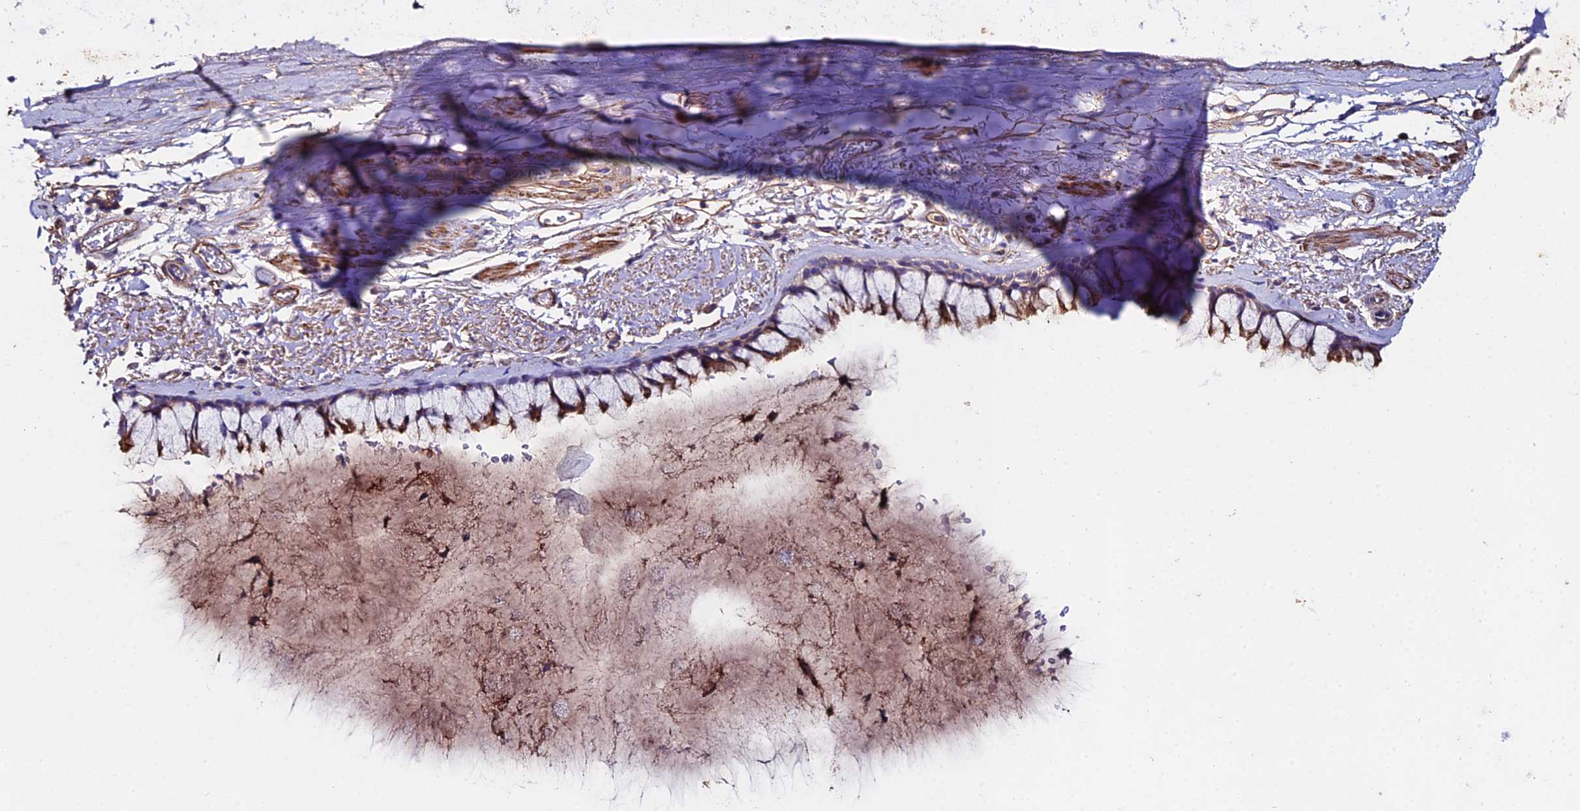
{"staining": {"intensity": "moderate", "quantity": "25%-75%", "location": "cytoplasmic/membranous"}, "tissue": "bronchus", "cell_type": "Respiratory epithelial cells", "image_type": "normal", "snomed": [{"axis": "morphology", "description": "Normal tissue, NOS"}, {"axis": "topography", "description": "Bronchus"}], "caption": "A brown stain highlights moderate cytoplasmic/membranous expression of a protein in respiratory epithelial cells of normal human bronchus. (DAB (3,3'-diaminobenzidine) IHC with brightfield microscopy, high magnification).", "gene": "C6", "patient": {"sex": "male", "age": 65}}